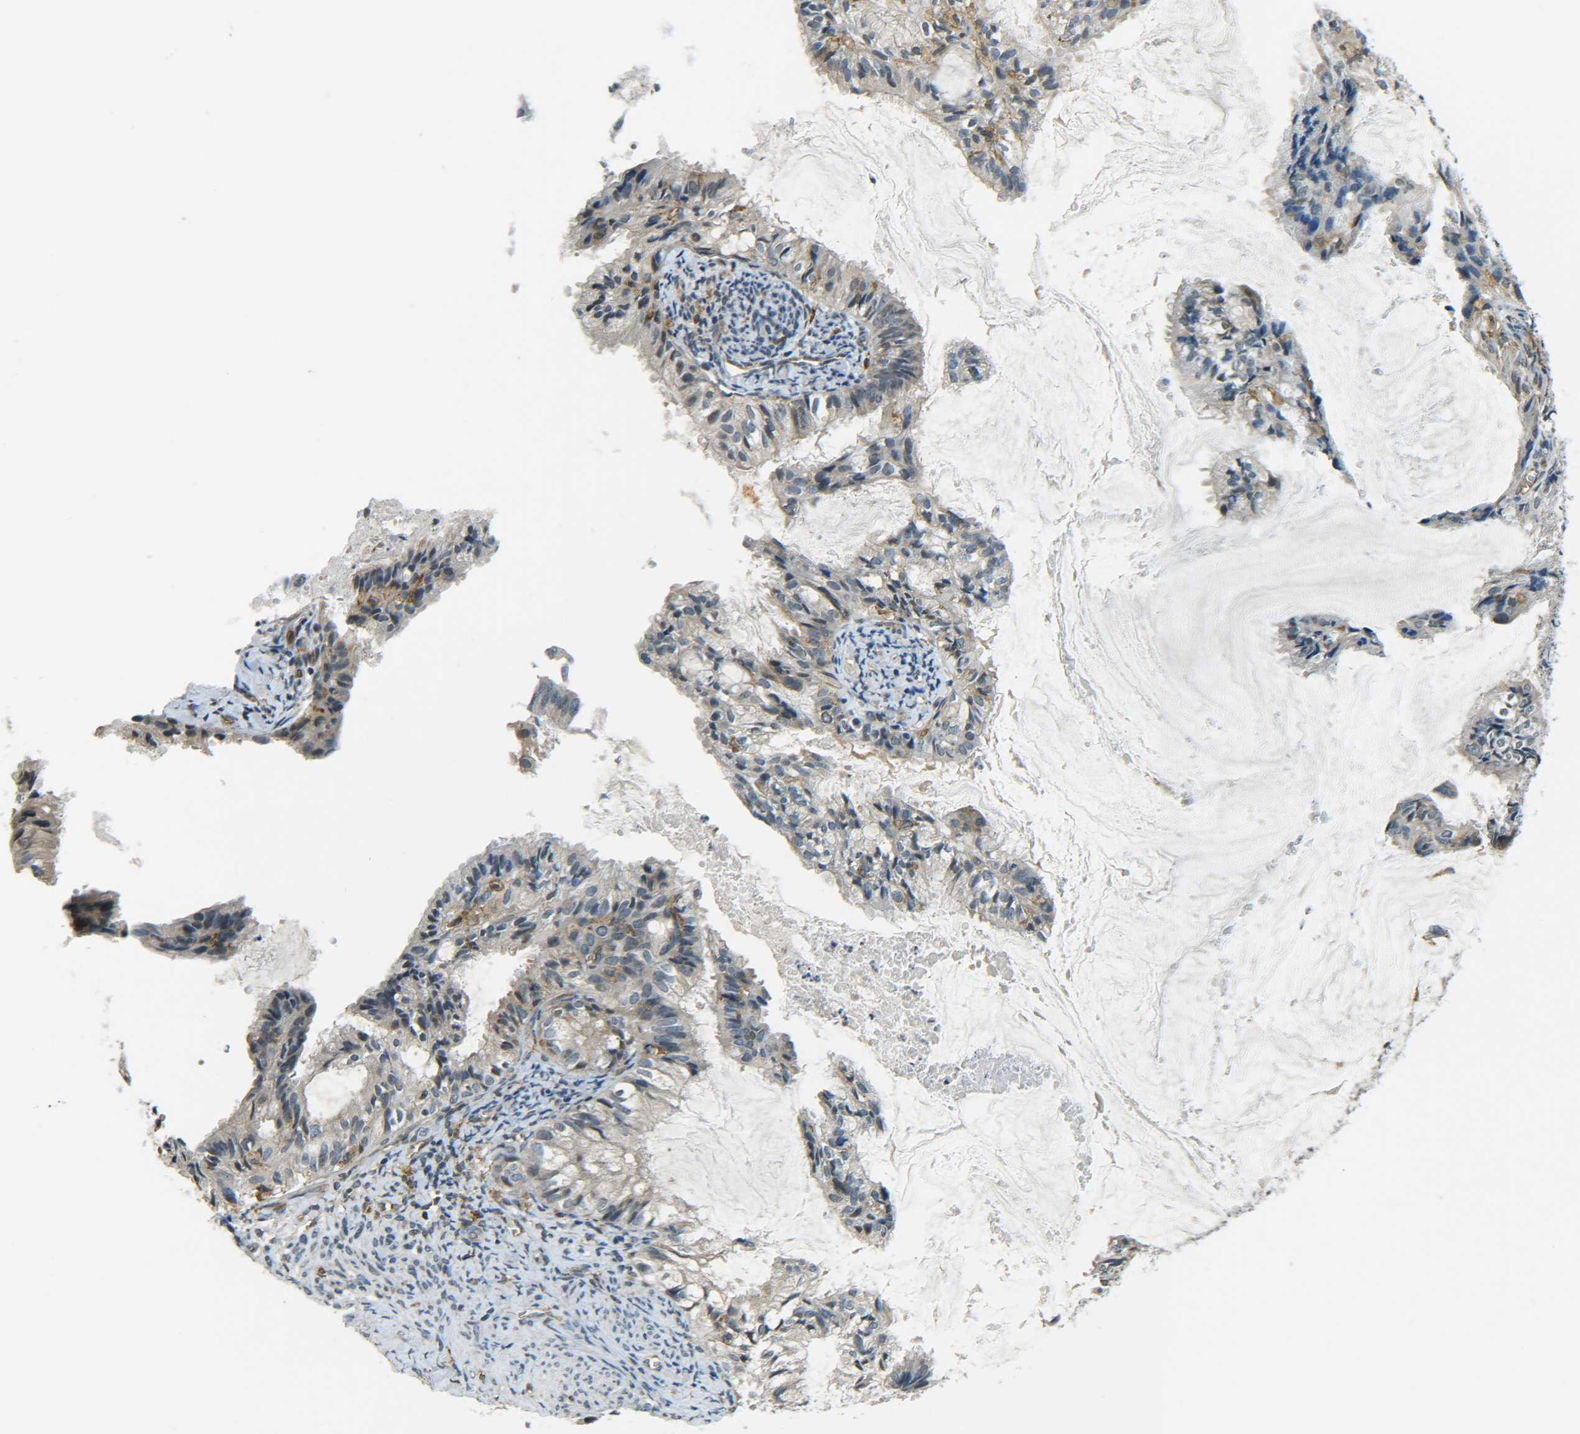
{"staining": {"intensity": "negative", "quantity": "none", "location": "none"}, "tissue": "cervical cancer", "cell_type": "Tumor cells", "image_type": "cancer", "snomed": [{"axis": "morphology", "description": "Normal tissue, NOS"}, {"axis": "morphology", "description": "Adenocarcinoma, NOS"}, {"axis": "topography", "description": "Cervix"}, {"axis": "topography", "description": "Endometrium"}], "caption": "IHC image of human cervical cancer (adenocarcinoma) stained for a protein (brown), which demonstrates no positivity in tumor cells.", "gene": "DAB2", "patient": {"sex": "female", "age": 86}}